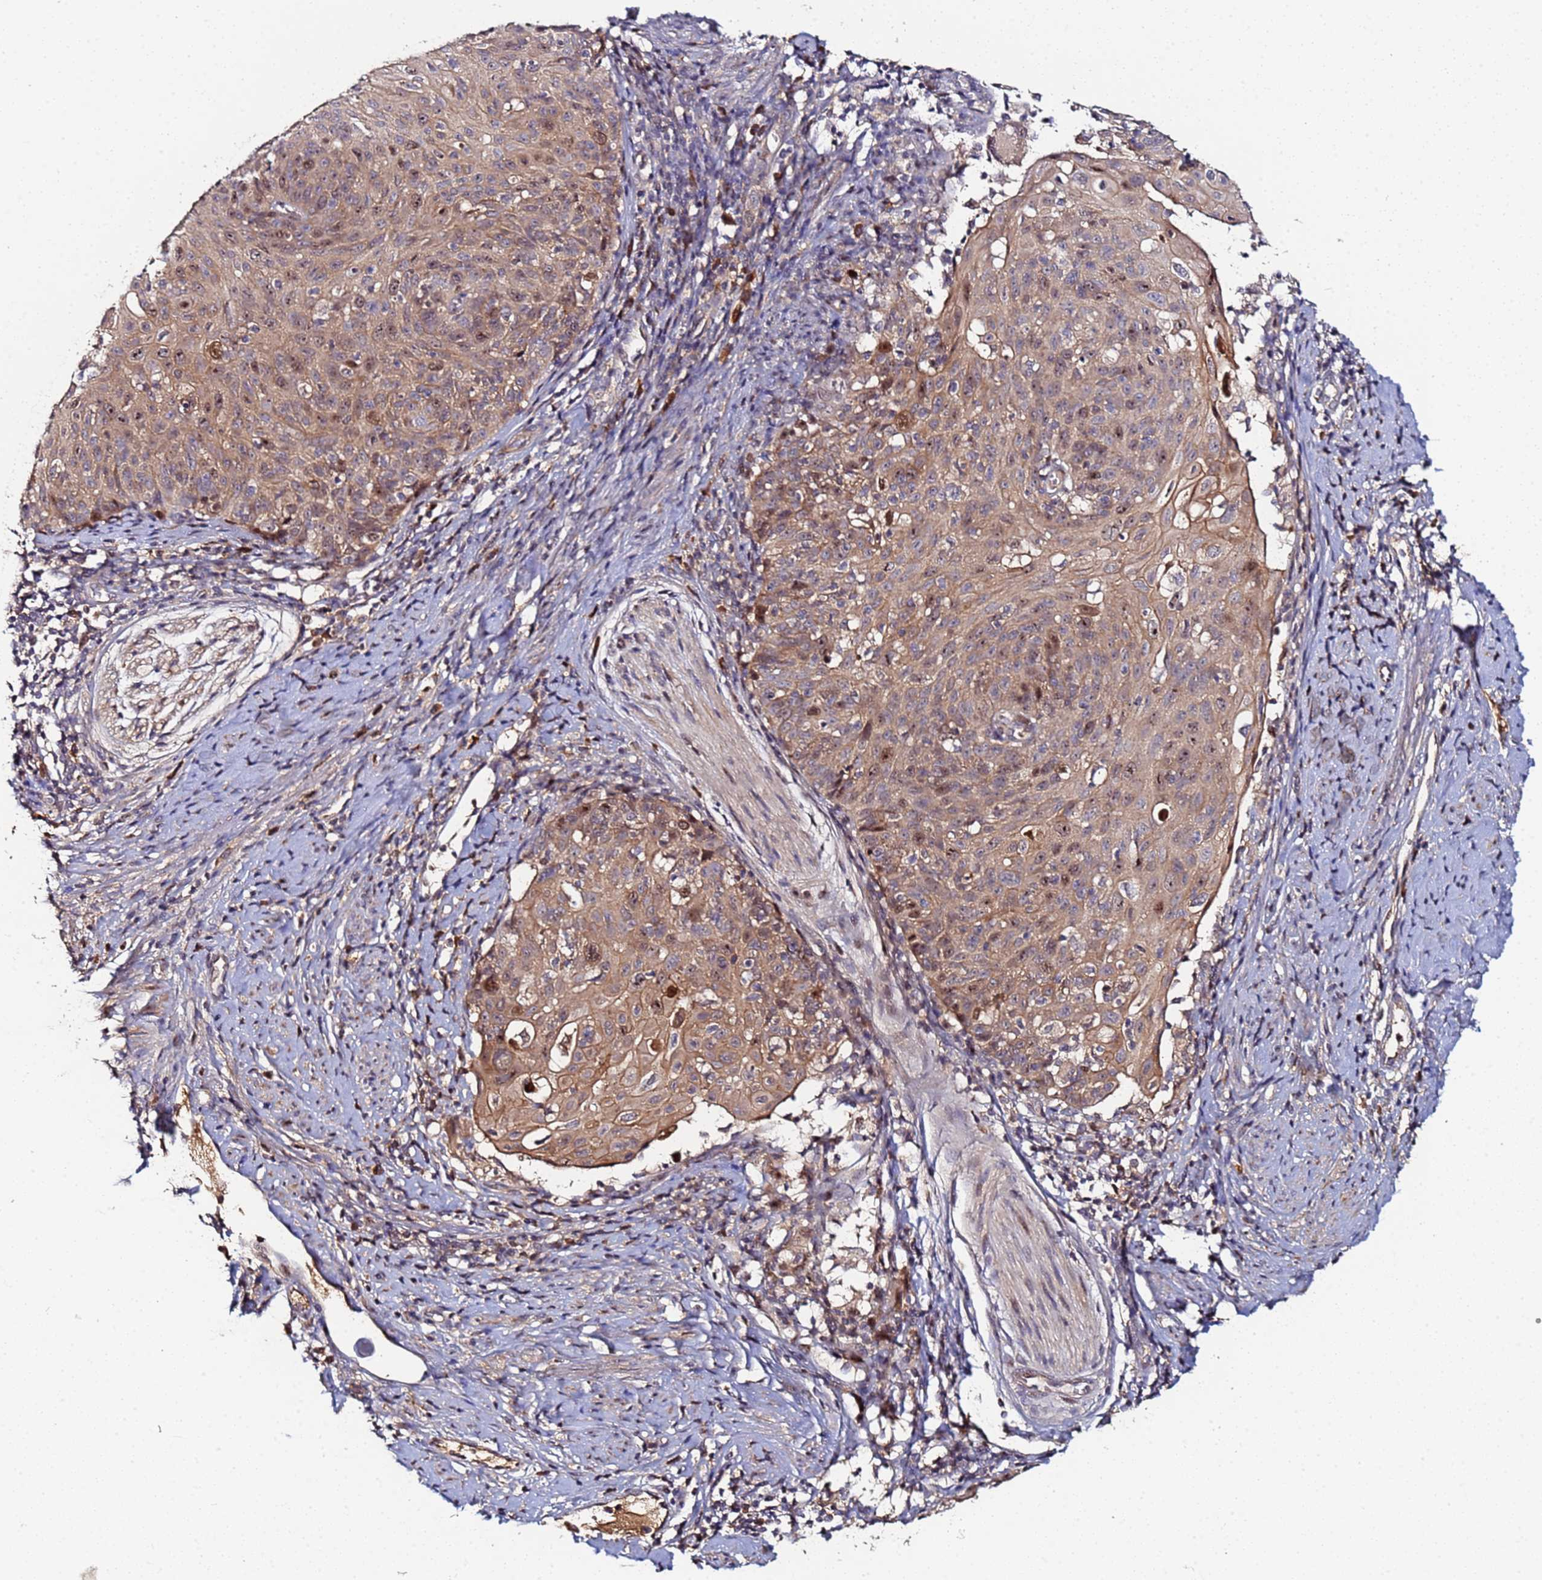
{"staining": {"intensity": "moderate", "quantity": "25%-75%", "location": "cytoplasmic/membranous,nuclear"}, "tissue": "cervical cancer", "cell_type": "Tumor cells", "image_type": "cancer", "snomed": [{"axis": "morphology", "description": "Squamous cell carcinoma, NOS"}, {"axis": "topography", "description": "Cervix"}], "caption": "Protein expression by IHC reveals moderate cytoplasmic/membranous and nuclear staining in approximately 25%-75% of tumor cells in squamous cell carcinoma (cervical).", "gene": "OSER1", "patient": {"sex": "female", "age": 70}}